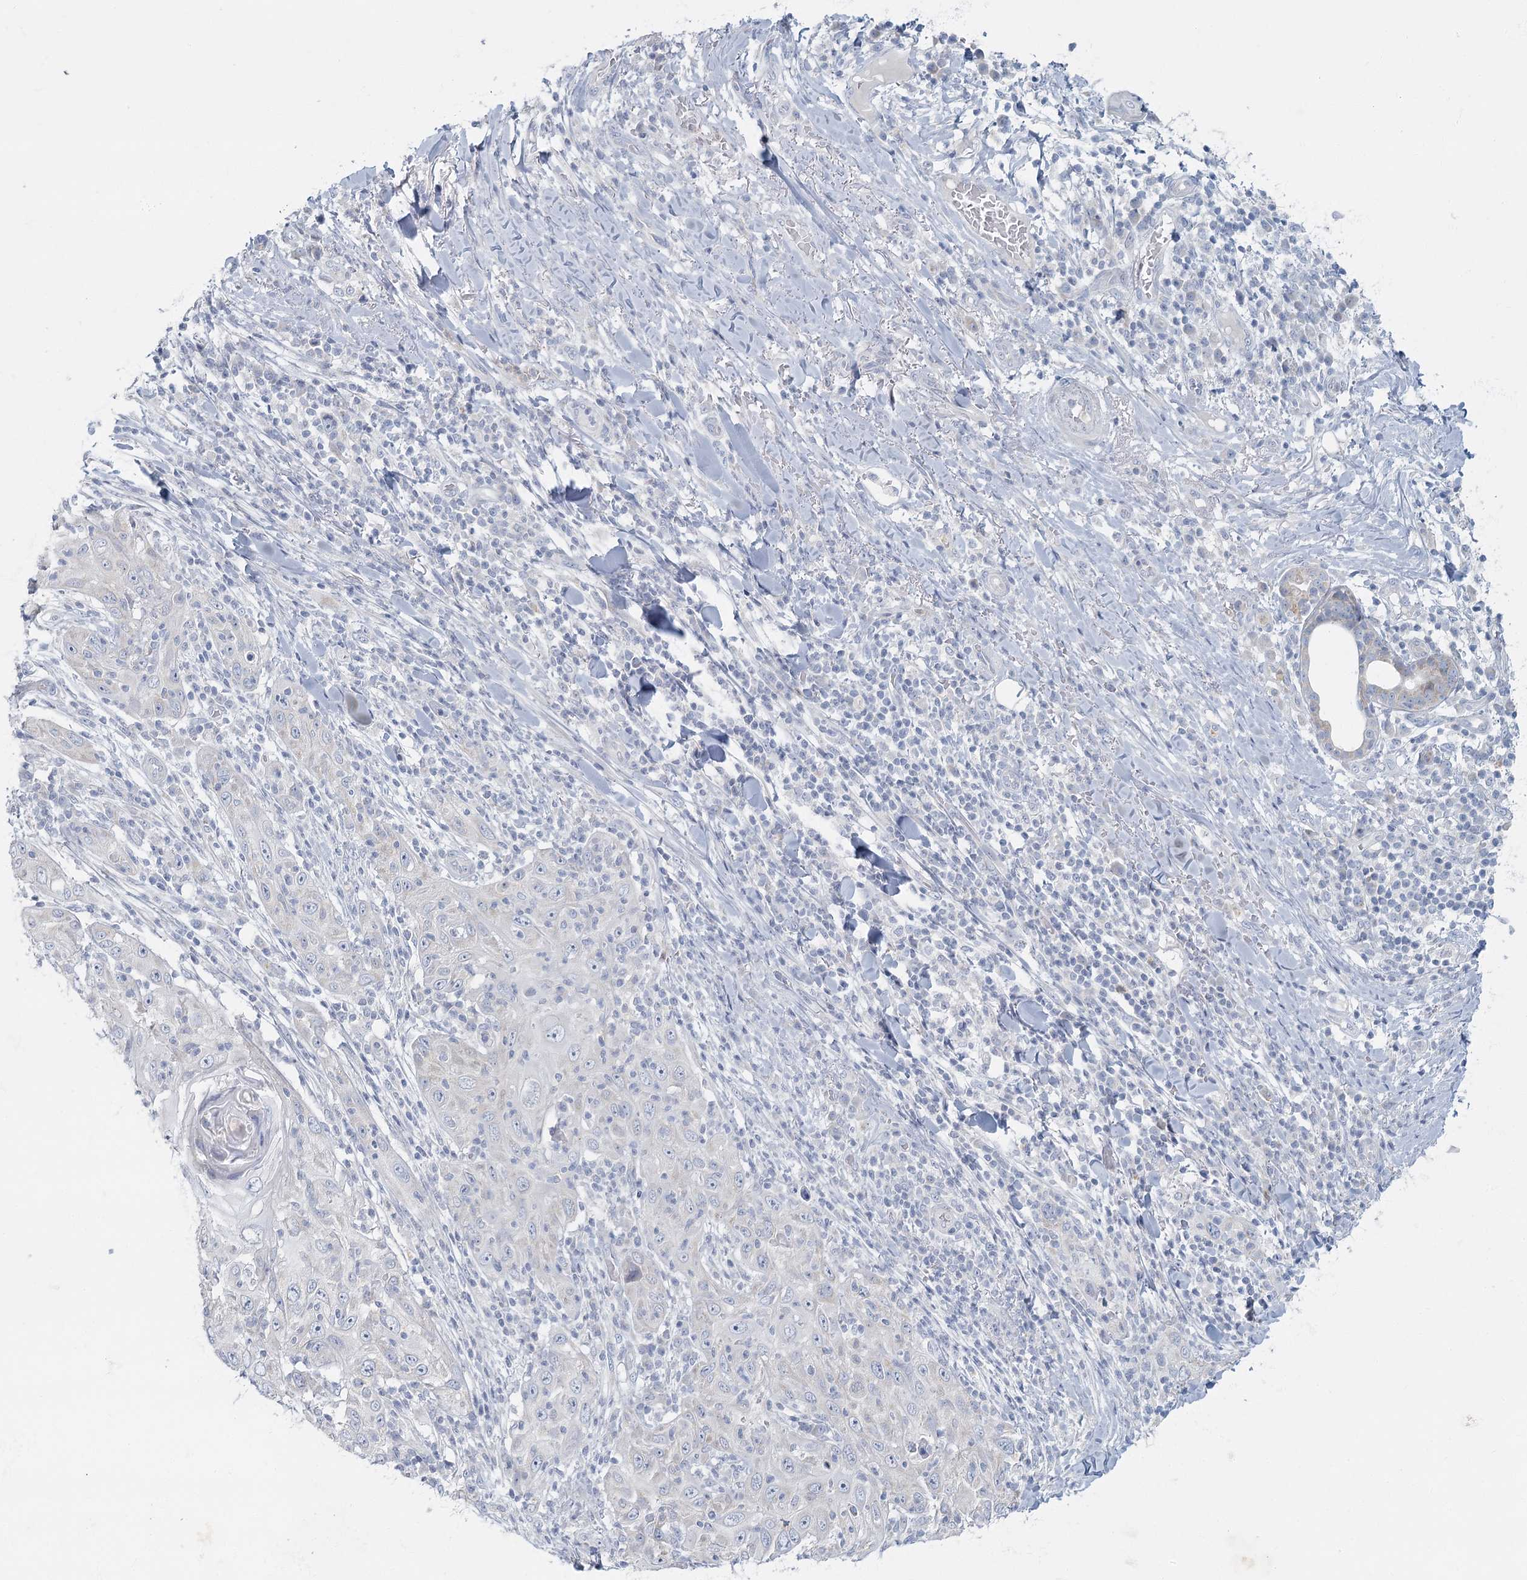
{"staining": {"intensity": "negative", "quantity": "none", "location": "none"}, "tissue": "skin cancer", "cell_type": "Tumor cells", "image_type": "cancer", "snomed": [{"axis": "morphology", "description": "Squamous cell carcinoma, NOS"}, {"axis": "topography", "description": "Skin"}], "caption": "This is an IHC micrograph of human skin squamous cell carcinoma. There is no staining in tumor cells.", "gene": "FAM110C", "patient": {"sex": "female", "age": 88}}